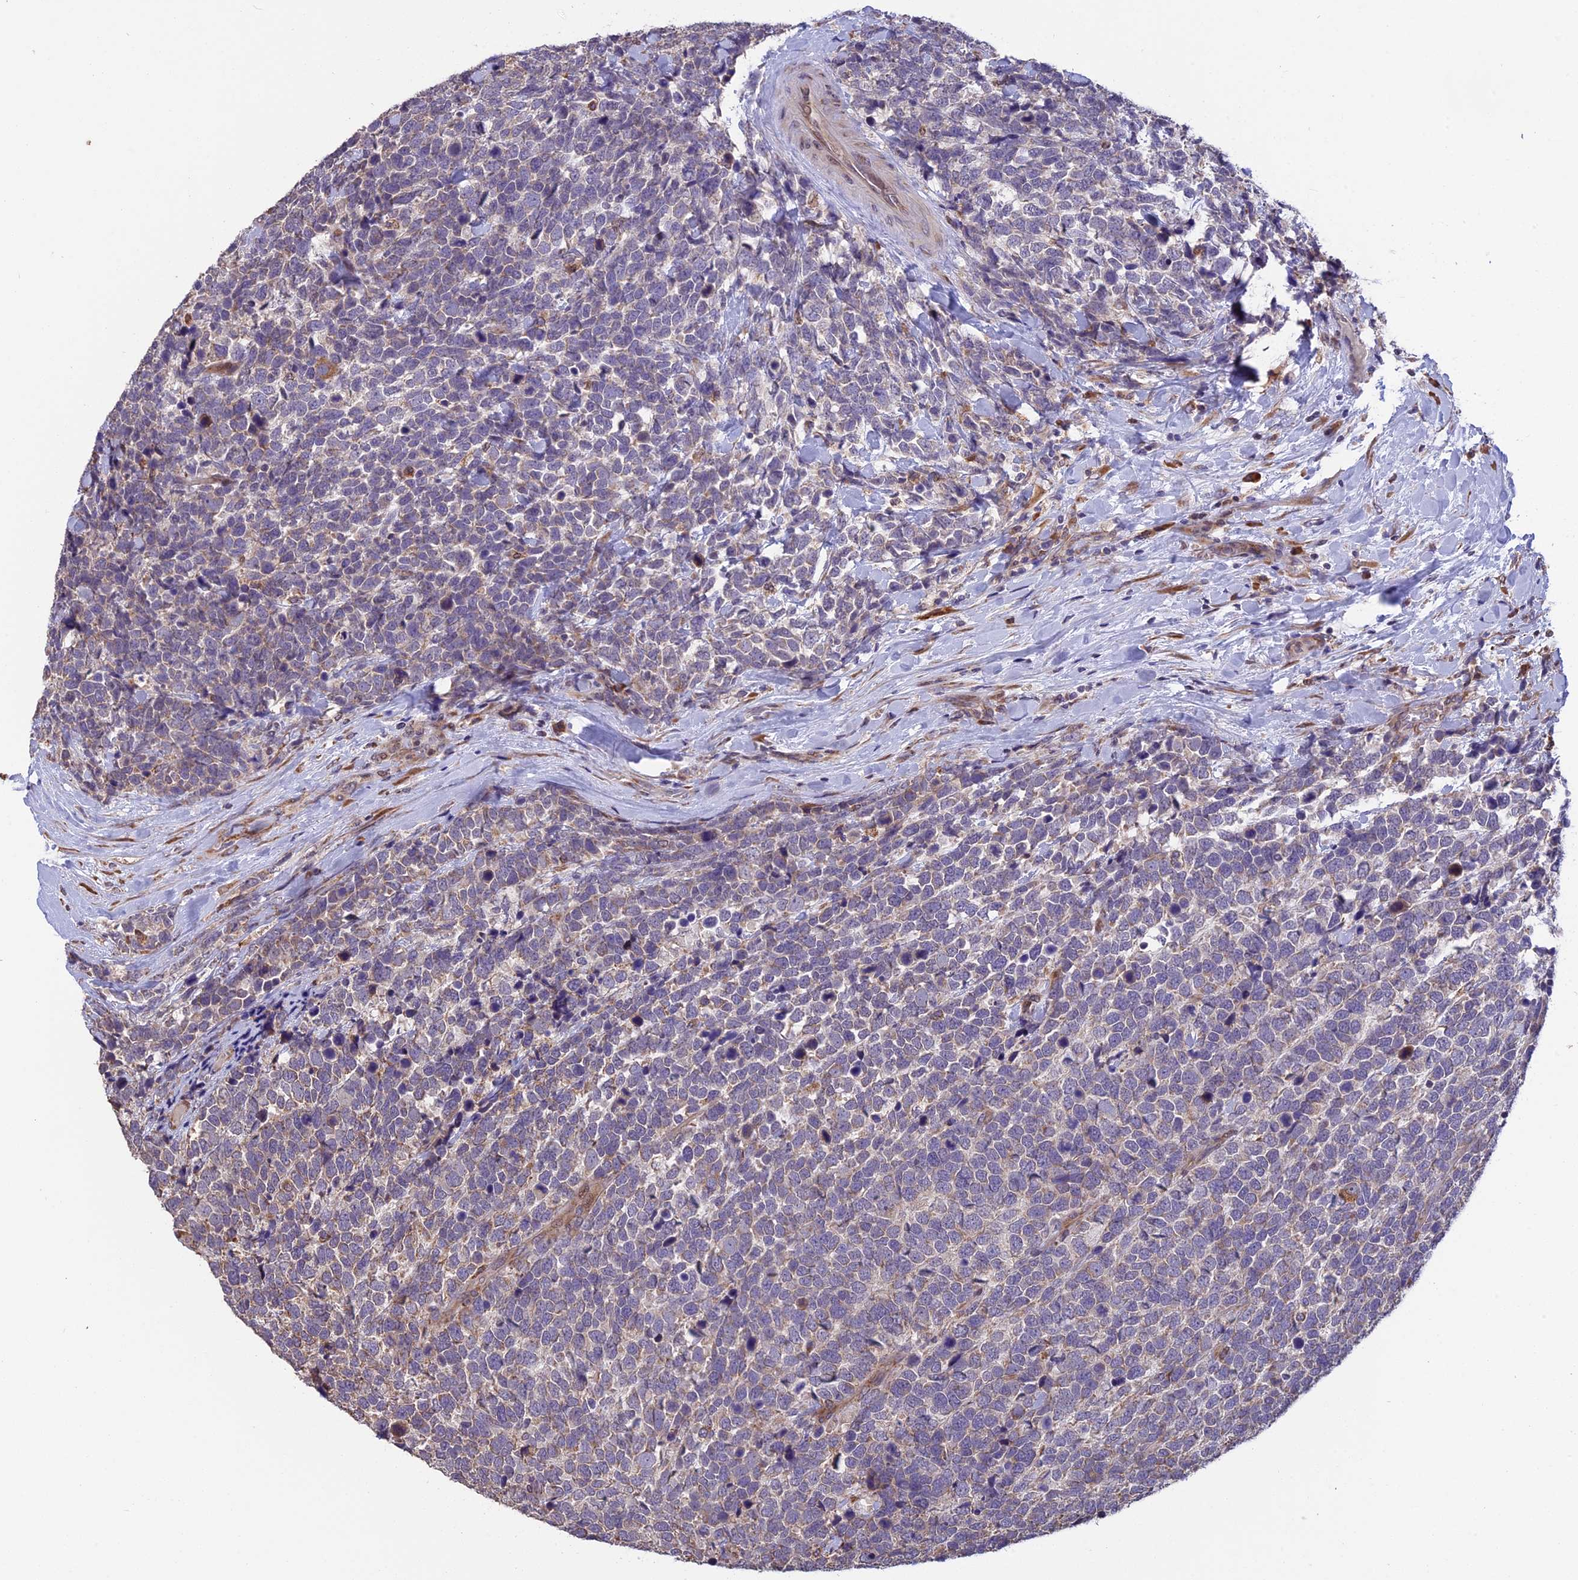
{"staining": {"intensity": "weak", "quantity": "25%-75%", "location": "cytoplasmic/membranous"}, "tissue": "urothelial cancer", "cell_type": "Tumor cells", "image_type": "cancer", "snomed": [{"axis": "morphology", "description": "Urothelial carcinoma, High grade"}, {"axis": "topography", "description": "Urinary bladder"}], "caption": "Urothelial cancer was stained to show a protein in brown. There is low levels of weak cytoplasmic/membranous staining in about 25%-75% of tumor cells.", "gene": "DMRTA2", "patient": {"sex": "female", "age": 82}}